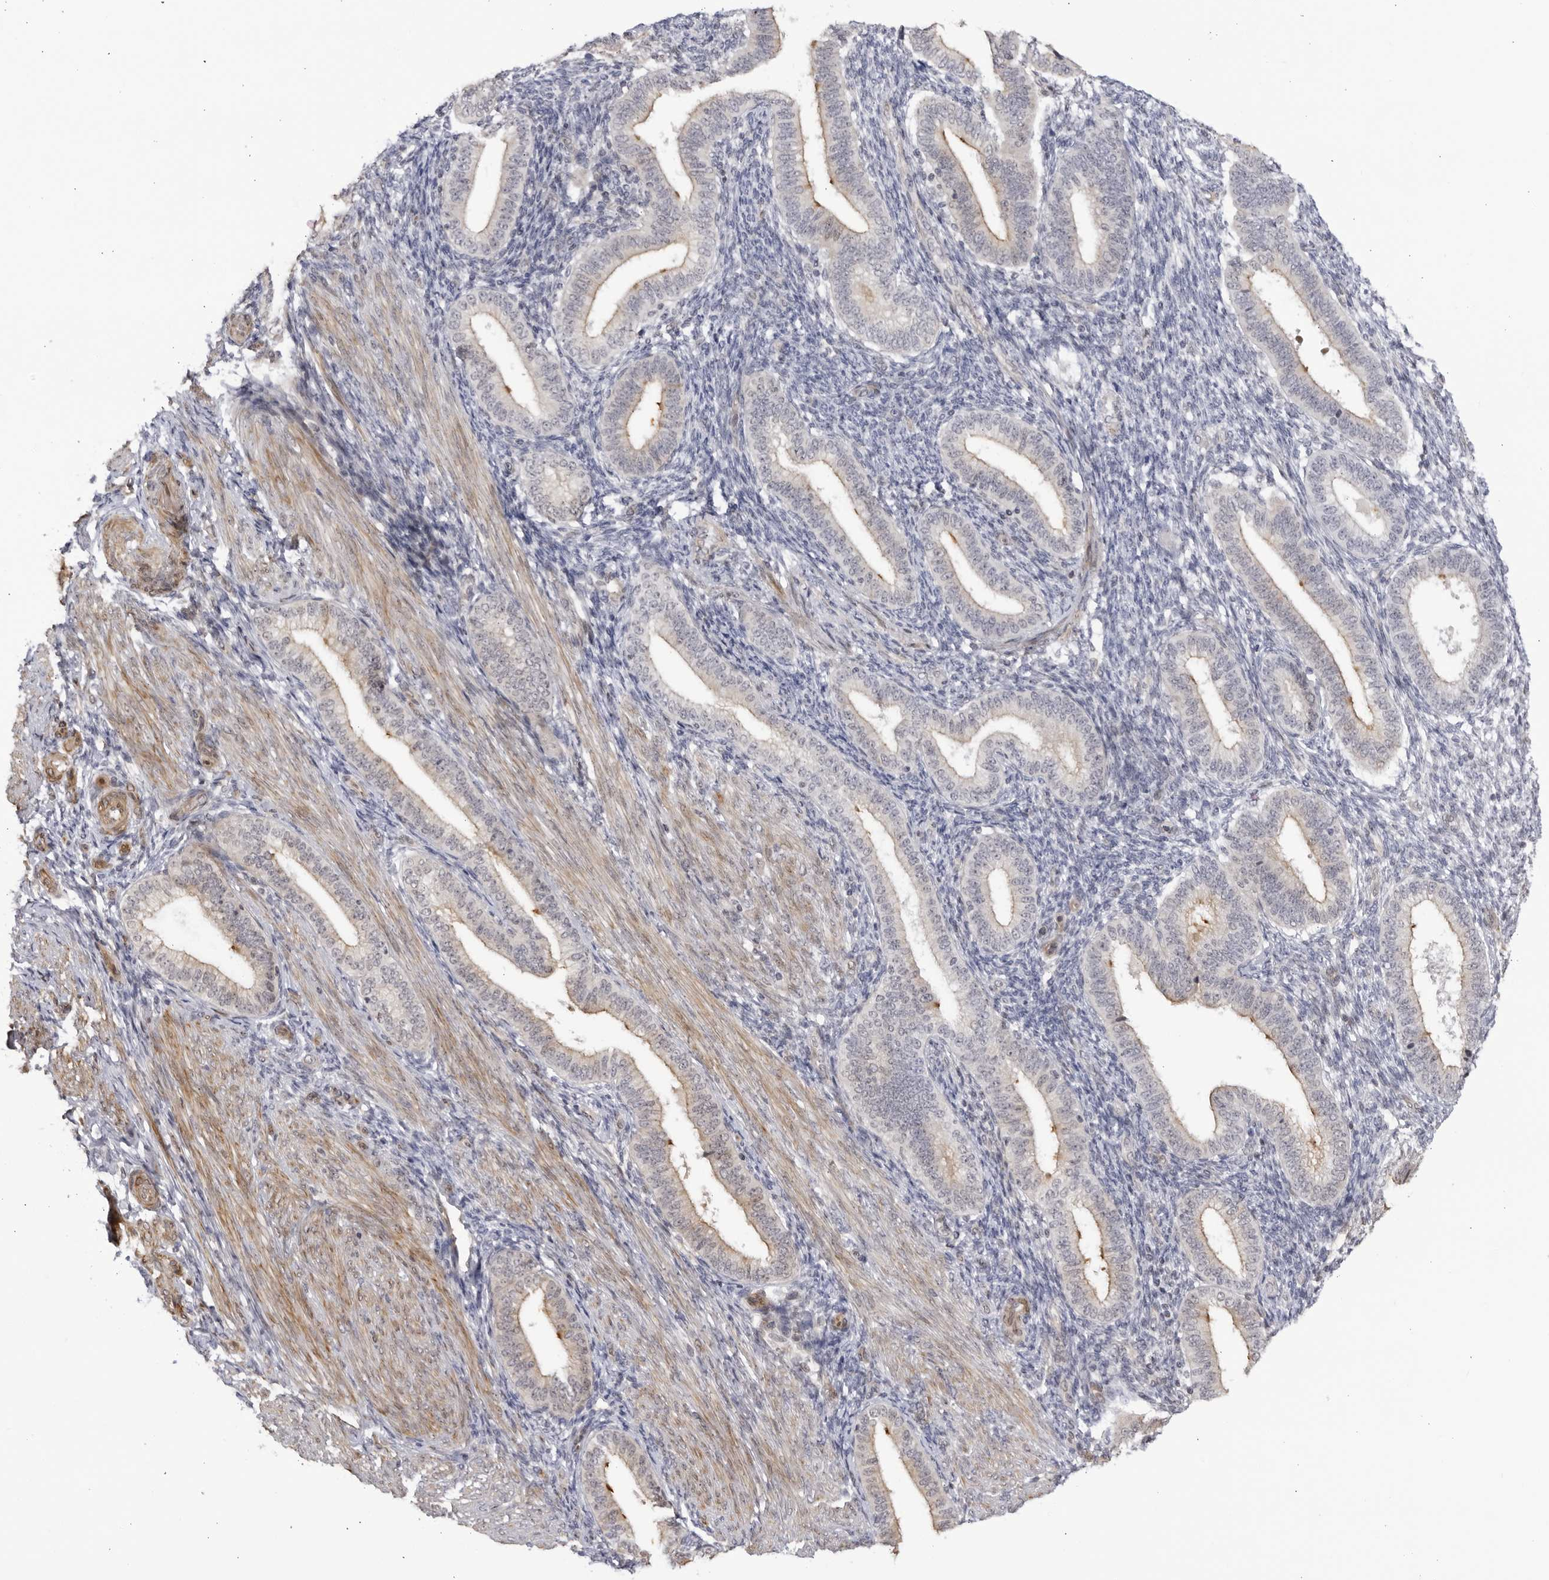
{"staining": {"intensity": "negative", "quantity": "none", "location": "none"}, "tissue": "endometrium", "cell_type": "Cells in endometrial stroma", "image_type": "normal", "snomed": [{"axis": "morphology", "description": "Normal tissue, NOS"}, {"axis": "topography", "description": "Endometrium"}], "caption": "Histopathology image shows no significant protein positivity in cells in endometrial stroma of unremarkable endometrium.", "gene": "CNBD1", "patient": {"sex": "female", "age": 39}}